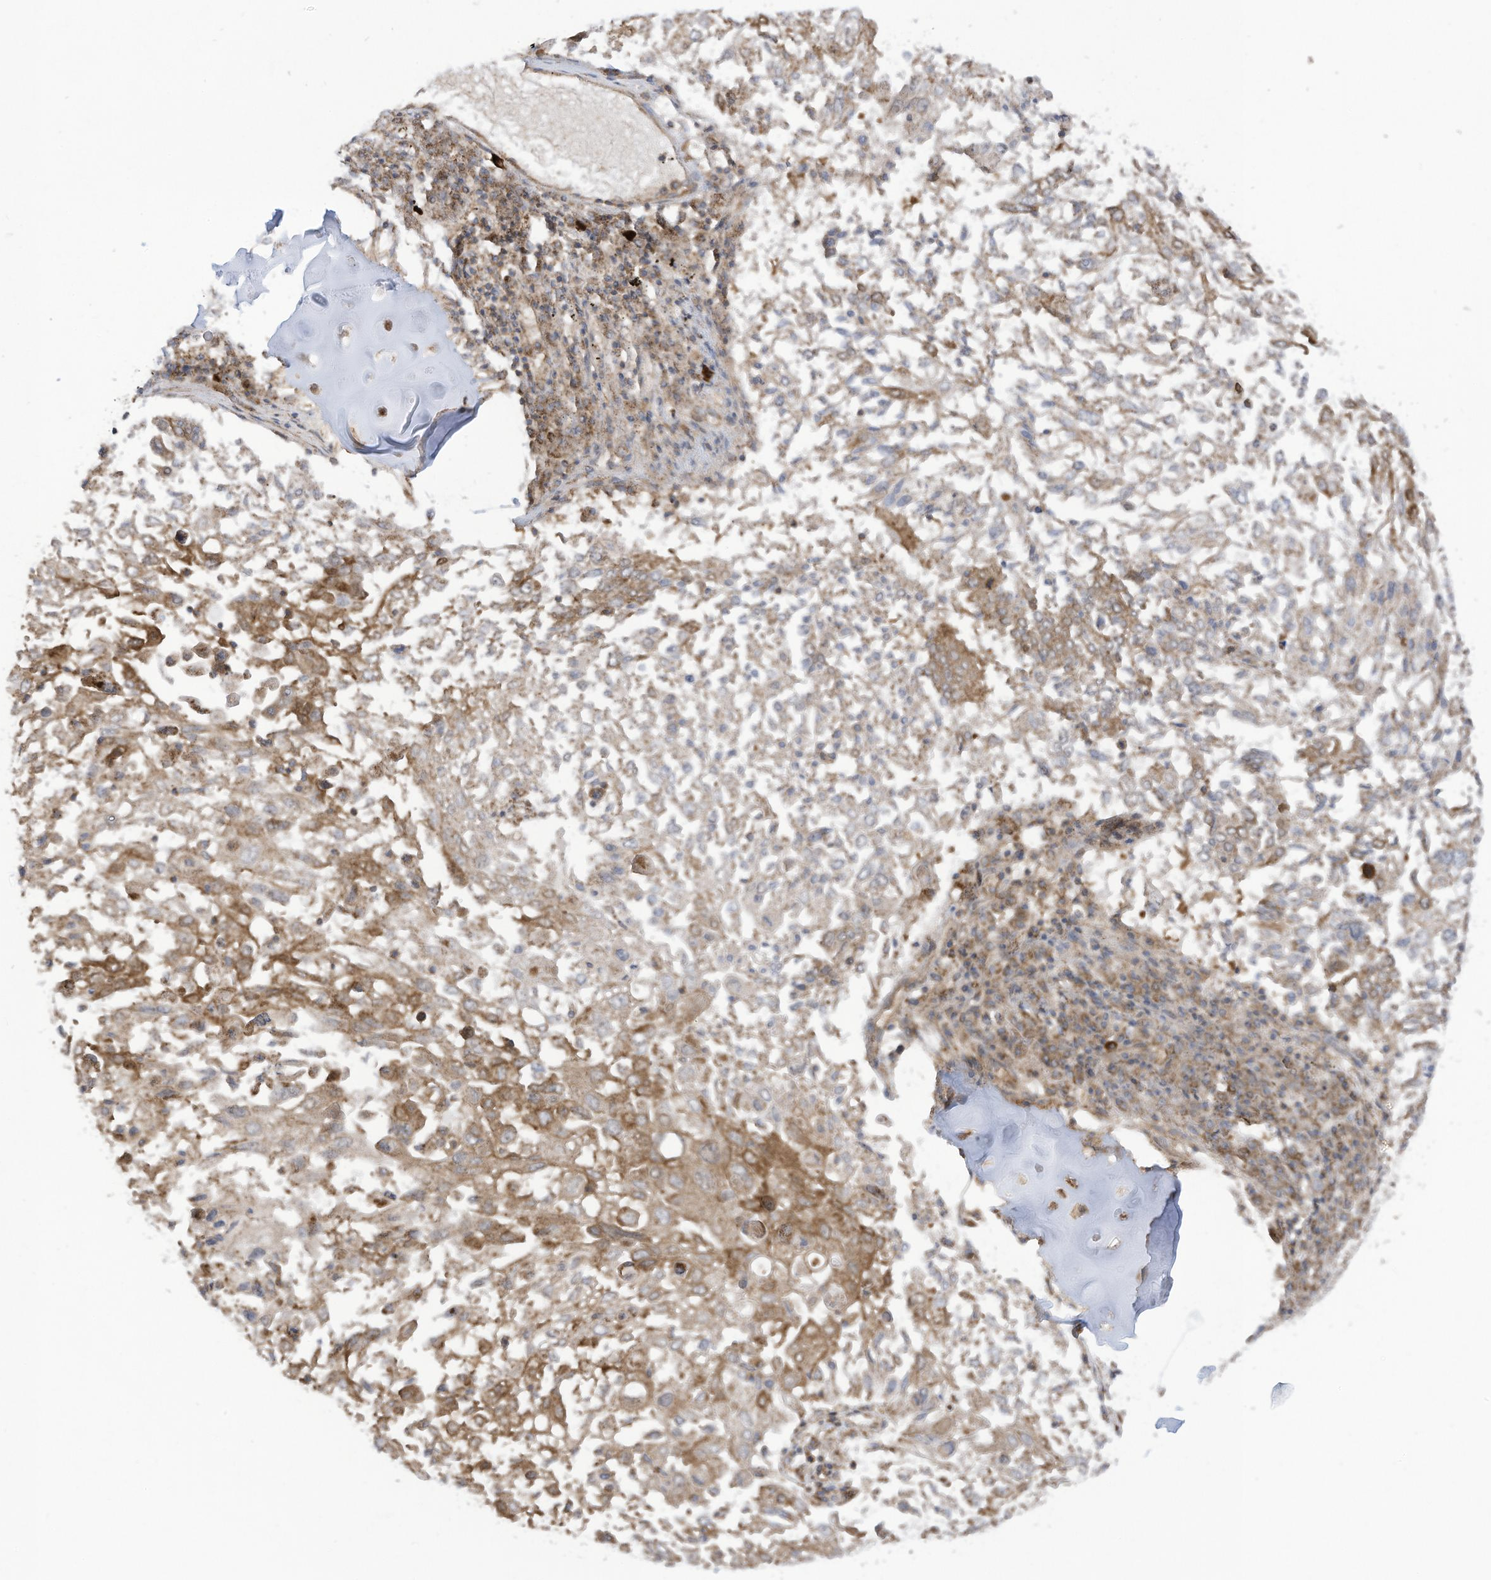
{"staining": {"intensity": "moderate", "quantity": "25%-75%", "location": "cytoplasmic/membranous"}, "tissue": "lung cancer", "cell_type": "Tumor cells", "image_type": "cancer", "snomed": [{"axis": "morphology", "description": "Squamous cell carcinoma, NOS"}, {"axis": "topography", "description": "Lung"}], "caption": "Human squamous cell carcinoma (lung) stained with a brown dye displays moderate cytoplasmic/membranous positive staining in about 25%-75% of tumor cells.", "gene": "REPS1", "patient": {"sex": "male", "age": 65}}